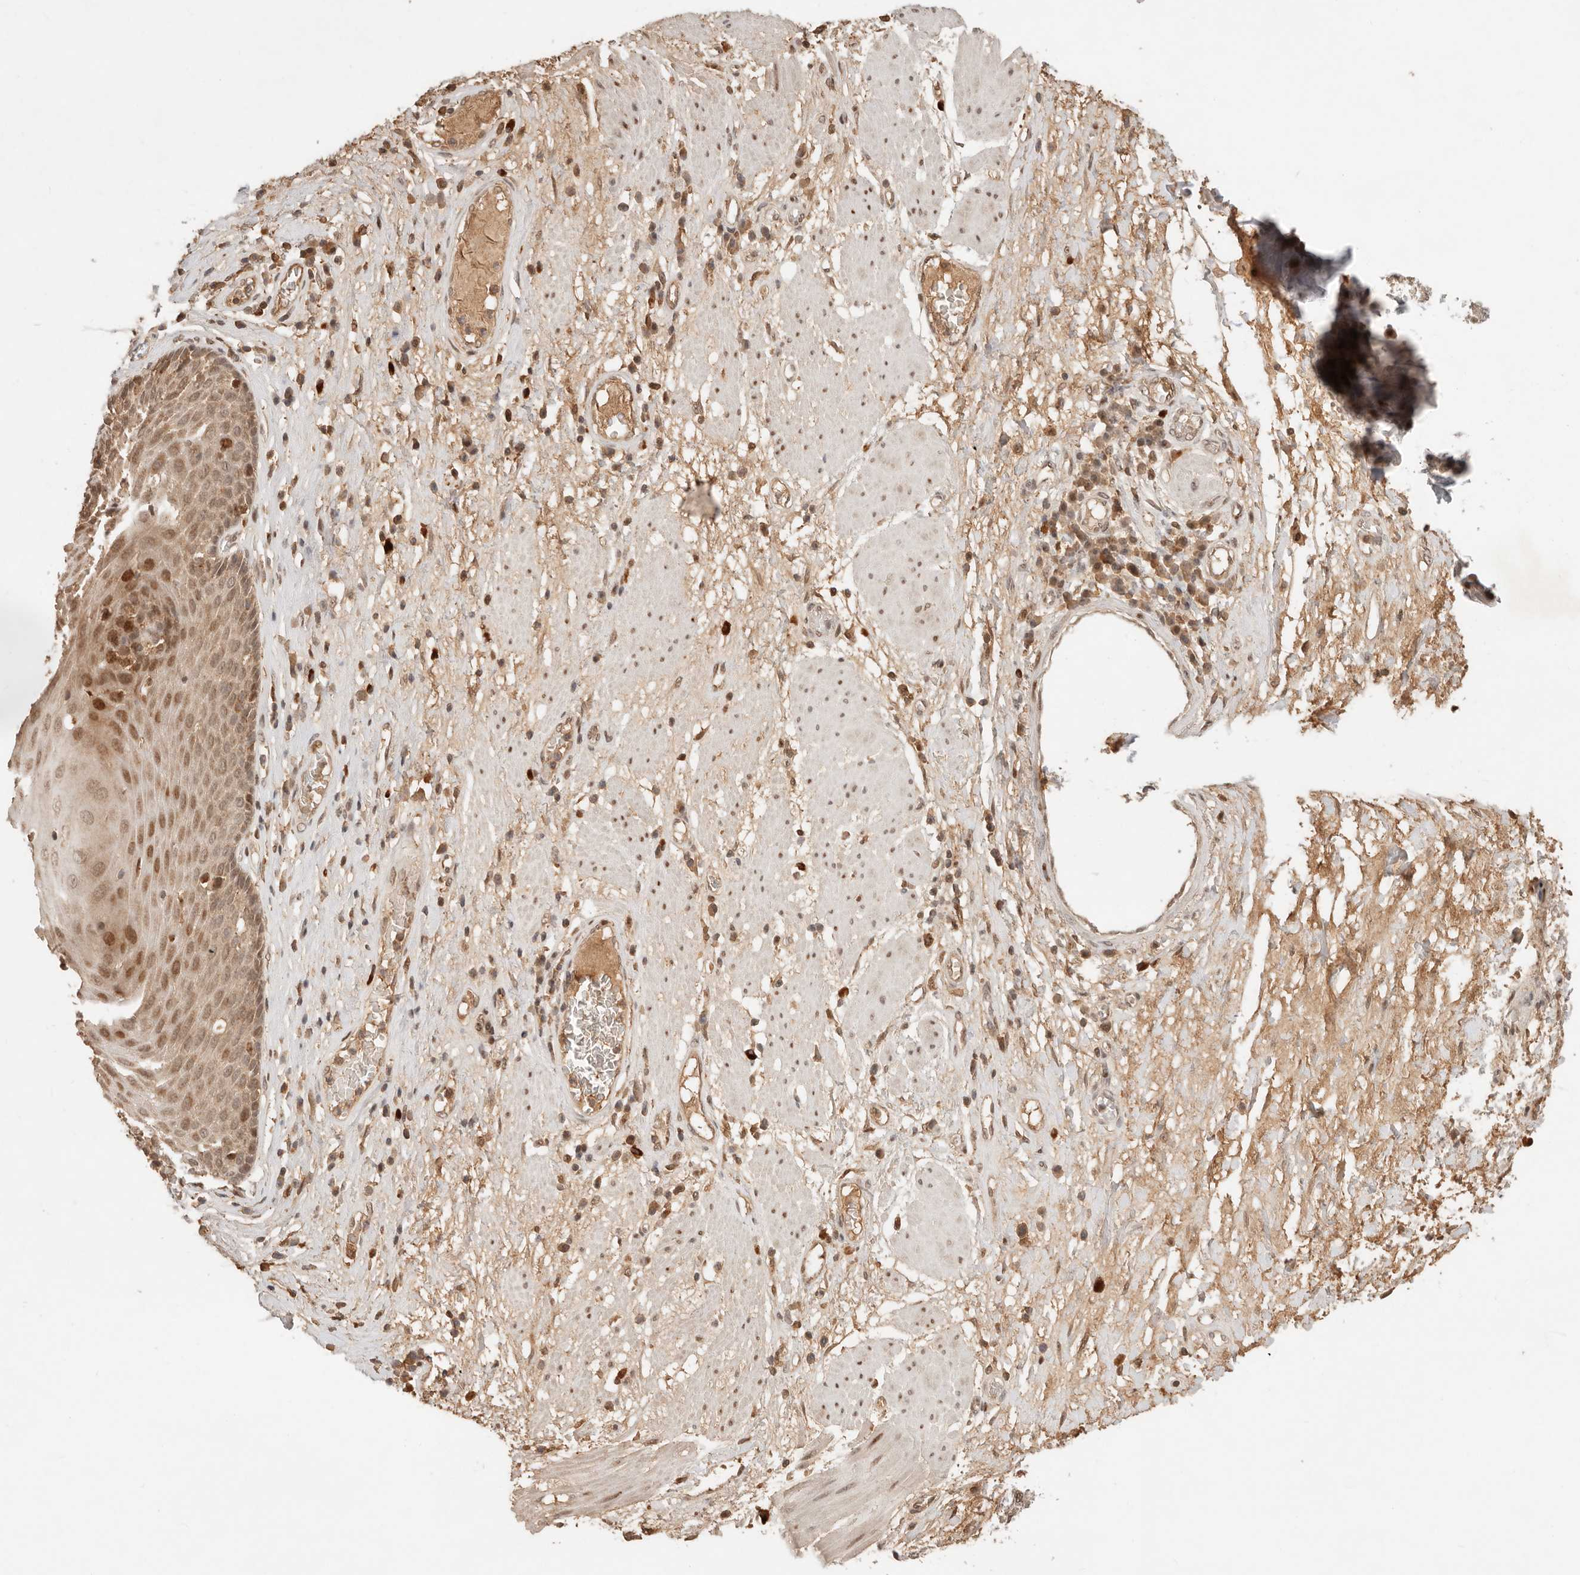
{"staining": {"intensity": "moderate", "quantity": ">75%", "location": "nuclear"}, "tissue": "esophagus", "cell_type": "Squamous epithelial cells", "image_type": "normal", "snomed": [{"axis": "morphology", "description": "Normal tissue, NOS"}, {"axis": "morphology", "description": "Adenocarcinoma, NOS"}, {"axis": "topography", "description": "Esophagus"}], "caption": "High-magnification brightfield microscopy of normal esophagus stained with DAB (3,3'-diaminobenzidine) (brown) and counterstained with hematoxylin (blue). squamous epithelial cells exhibit moderate nuclear staining is identified in about>75% of cells.", "gene": "NPAS2", "patient": {"sex": "male", "age": 62}}